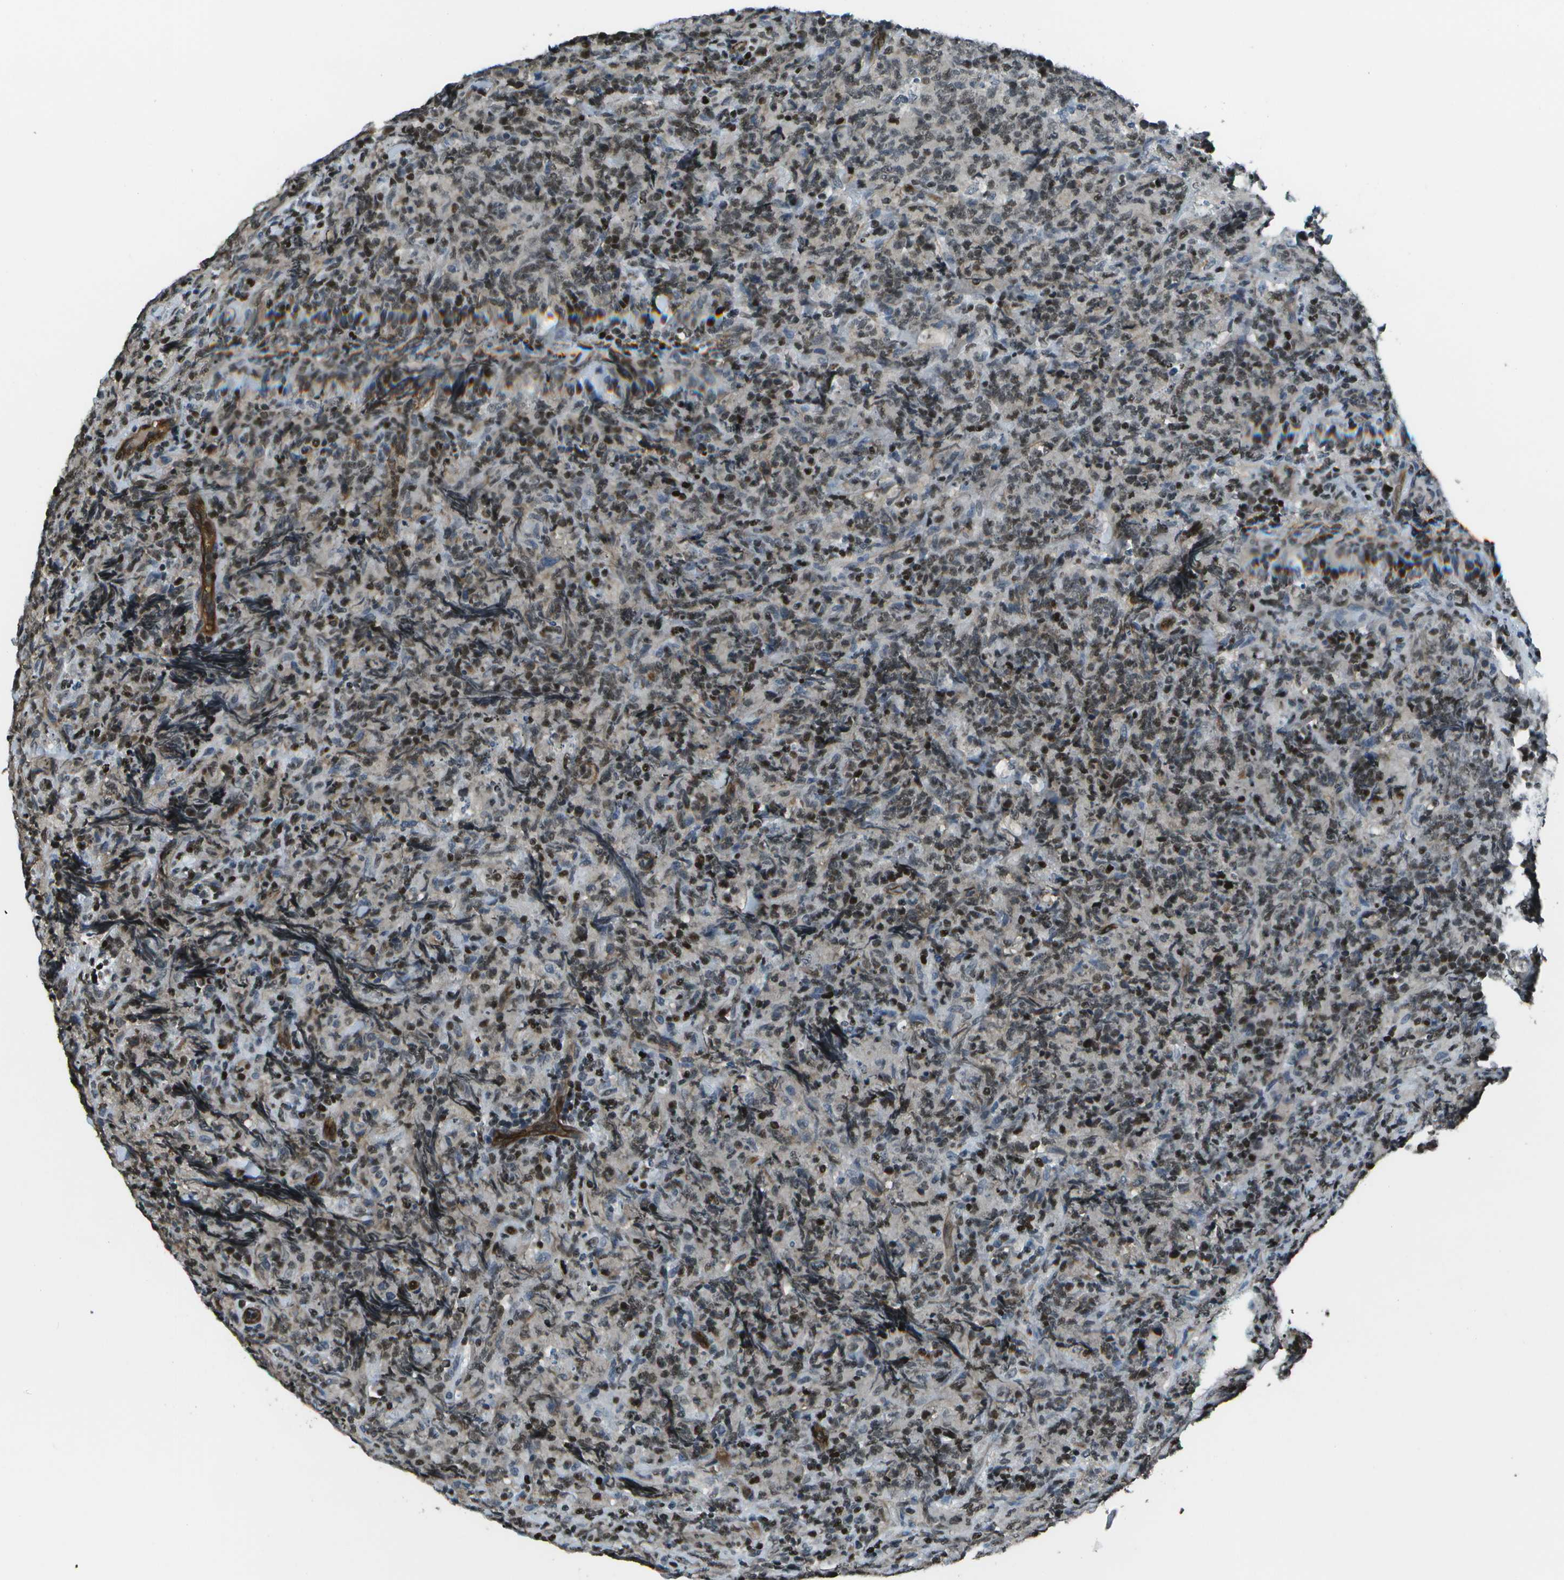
{"staining": {"intensity": "strong", "quantity": "25%-75%", "location": "nuclear"}, "tissue": "lymphoma", "cell_type": "Tumor cells", "image_type": "cancer", "snomed": [{"axis": "morphology", "description": "Malignant lymphoma, non-Hodgkin's type, High grade"}, {"axis": "topography", "description": "Tonsil"}], "caption": "A high amount of strong nuclear expression is appreciated in approximately 25%-75% of tumor cells in malignant lymphoma, non-Hodgkin's type (high-grade) tissue.", "gene": "PDLIM1", "patient": {"sex": "female", "age": 36}}